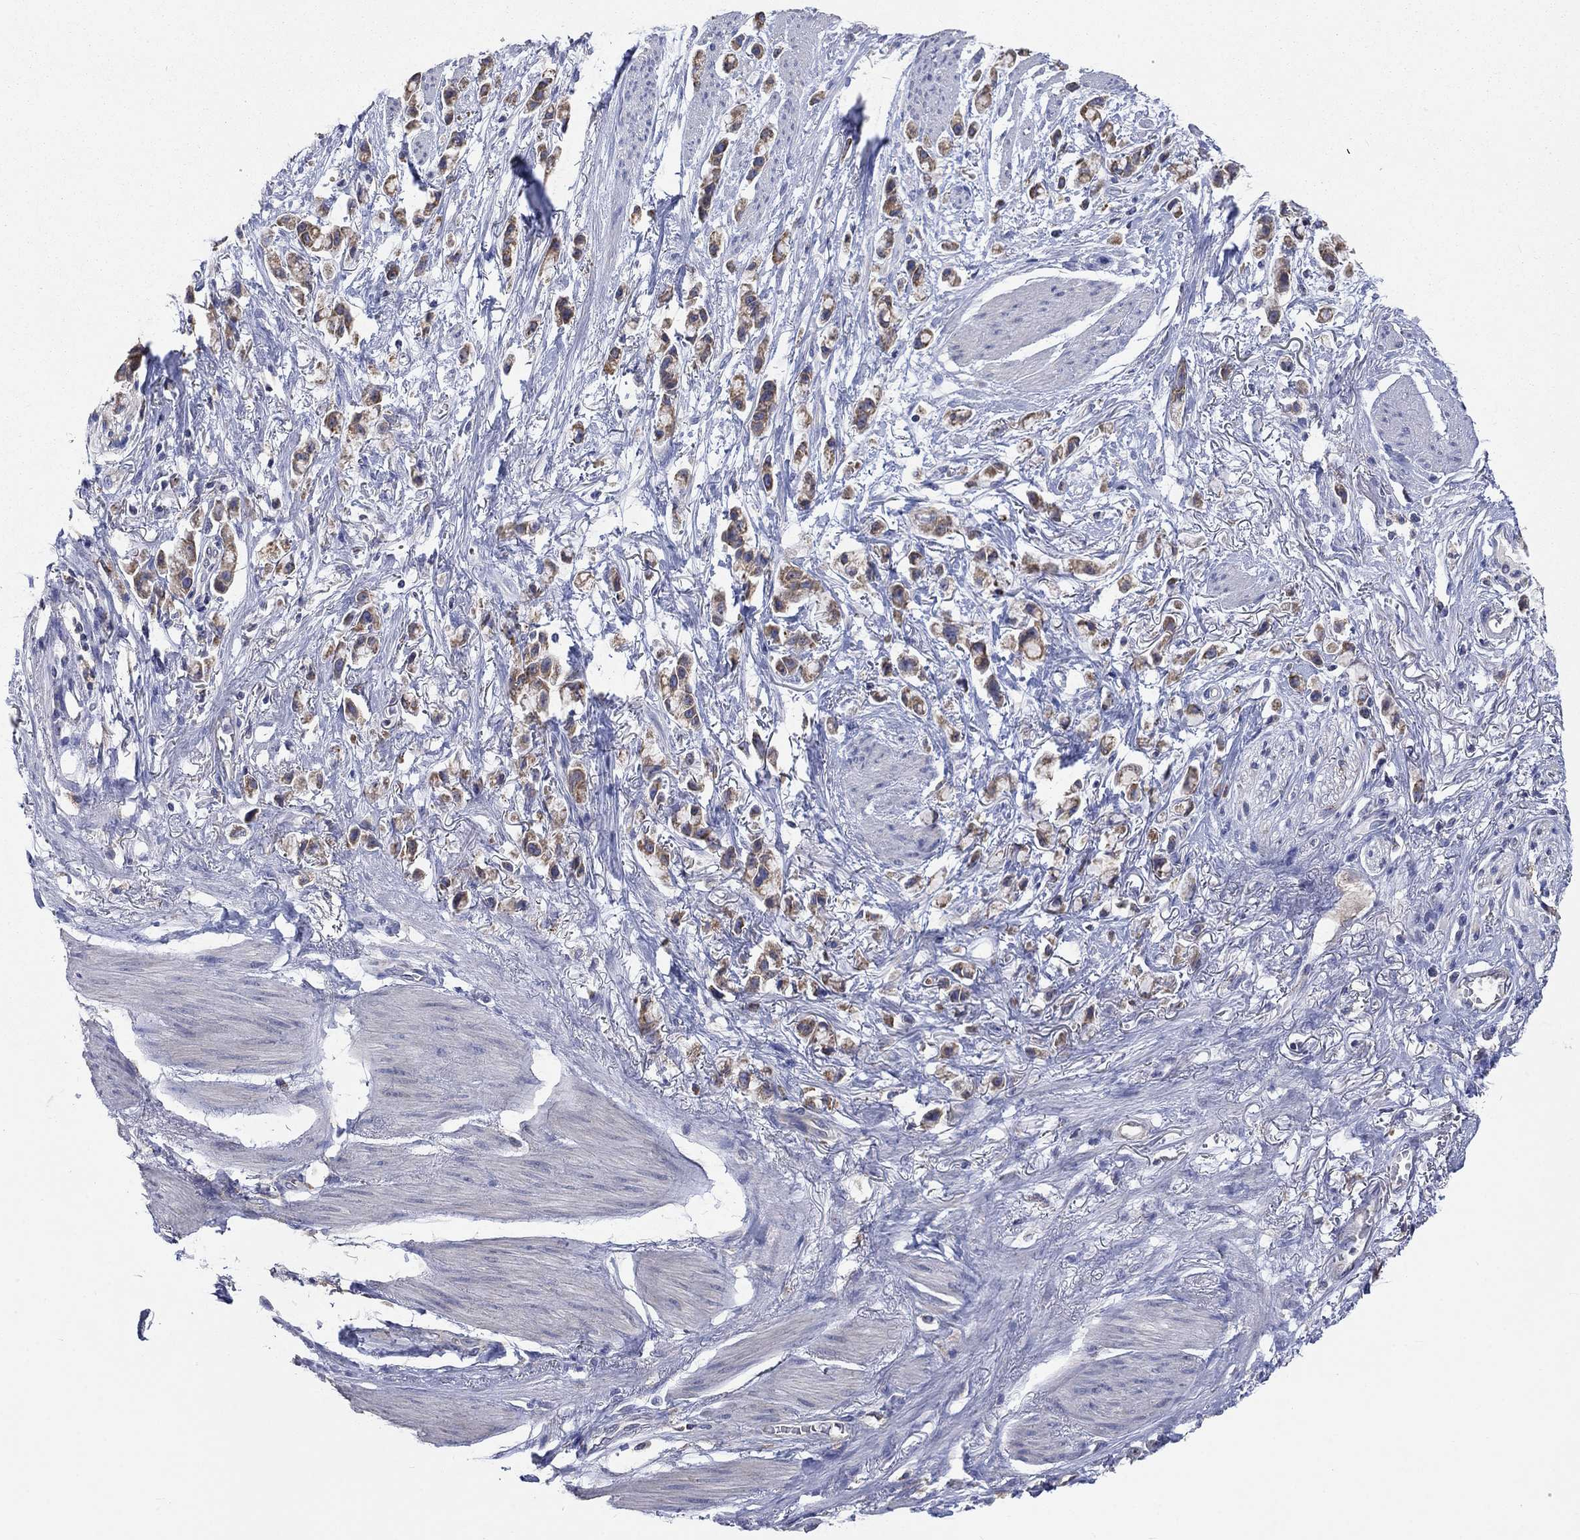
{"staining": {"intensity": "moderate", "quantity": ">75%", "location": "cytoplasmic/membranous"}, "tissue": "stomach cancer", "cell_type": "Tumor cells", "image_type": "cancer", "snomed": [{"axis": "morphology", "description": "Adenocarcinoma, NOS"}, {"axis": "topography", "description": "Stomach"}], "caption": "Stomach cancer (adenocarcinoma) tissue reveals moderate cytoplasmic/membranous staining in approximately >75% of tumor cells, visualized by immunohistochemistry. The staining was performed using DAB (3,3'-diaminobenzidine), with brown indicating positive protein expression. Nuclei are stained blue with hematoxylin.", "gene": "UGT8", "patient": {"sex": "female", "age": 81}}